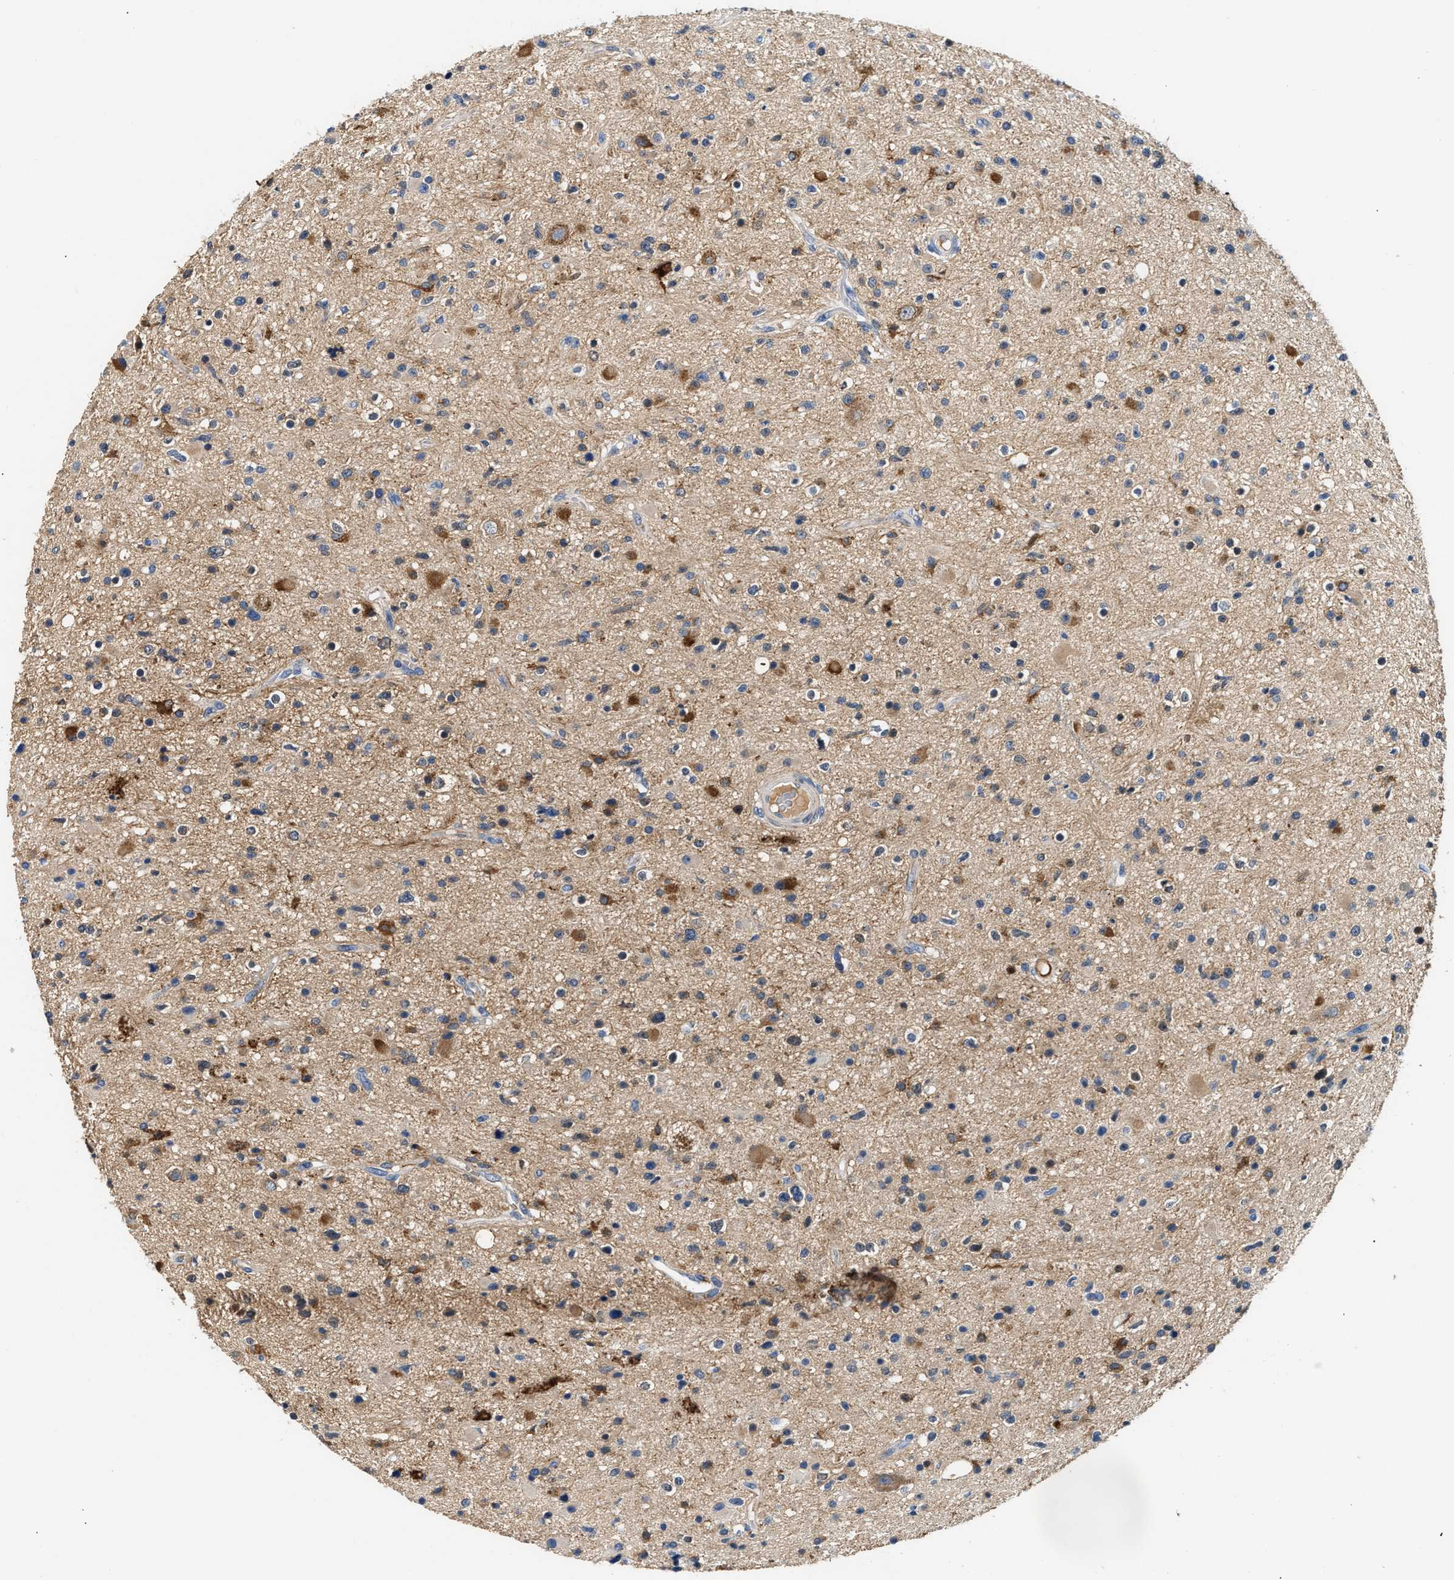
{"staining": {"intensity": "moderate", "quantity": "<25%", "location": "cytoplasmic/membranous"}, "tissue": "glioma", "cell_type": "Tumor cells", "image_type": "cancer", "snomed": [{"axis": "morphology", "description": "Glioma, malignant, High grade"}, {"axis": "topography", "description": "Brain"}], "caption": "Moderate cytoplasmic/membranous staining for a protein is identified in approximately <25% of tumor cells of malignant glioma (high-grade) using IHC.", "gene": "TUT7", "patient": {"sex": "male", "age": 33}}